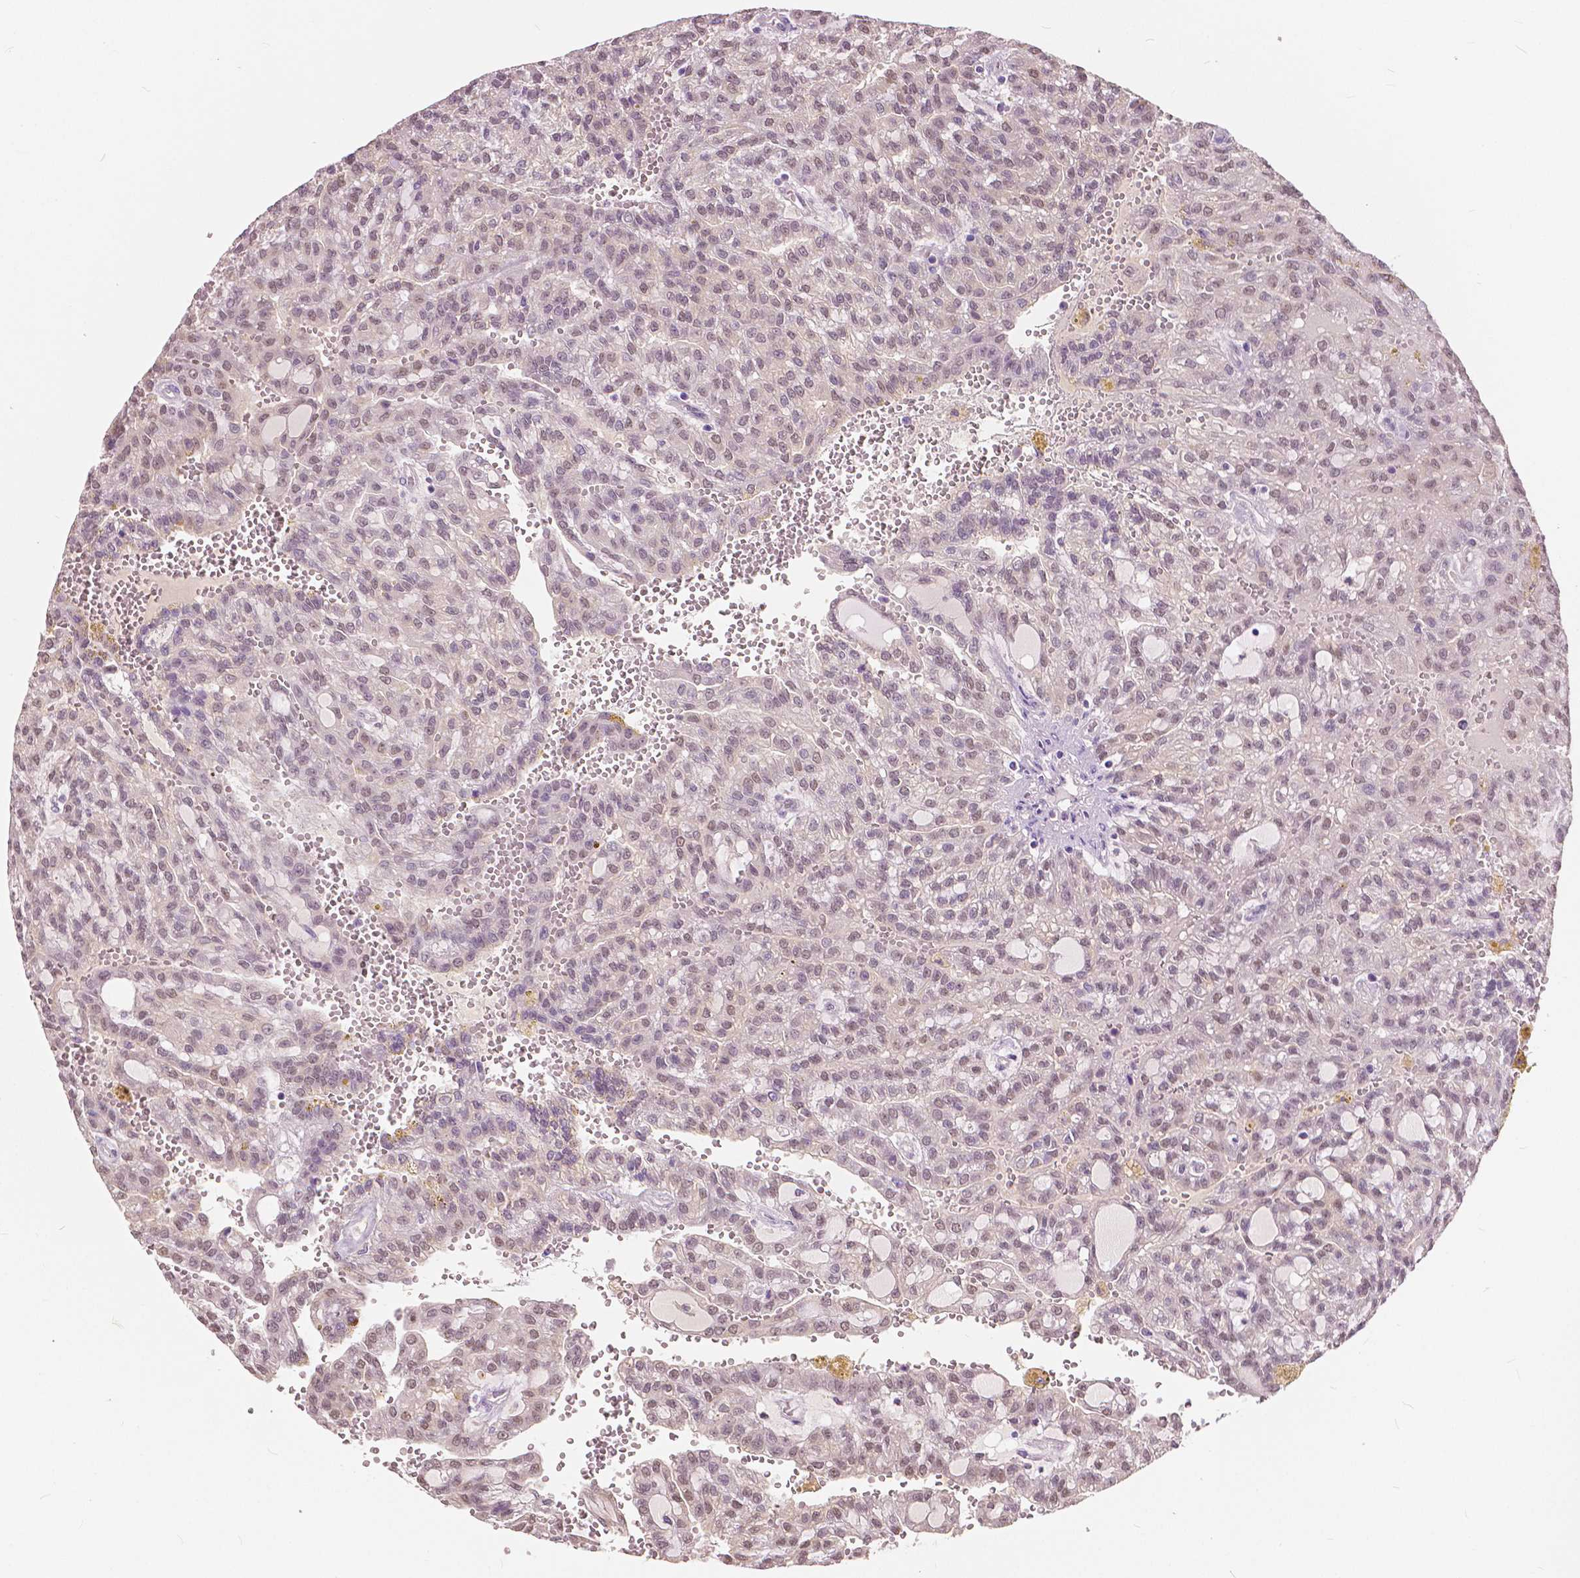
{"staining": {"intensity": "weak", "quantity": "25%-75%", "location": "nuclear"}, "tissue": "renal cancer", "cell_type": "Tumor cells", "image_type": "cancer", "snomed": [{"axis": "morphology", "description": "Adenocarcinoma, NOS"}, {"axis": "topography", "description": "Kidney"}], "caption": "Protein analysis of adenocarcinoma (renal) tissue shows weak nuclear positivity in about 25%-75% of tumor cells. (IHC, brightfield microscopy, high magnification).", "gene": "TKFC", "patient": {"sex": "male", "age": 63}}